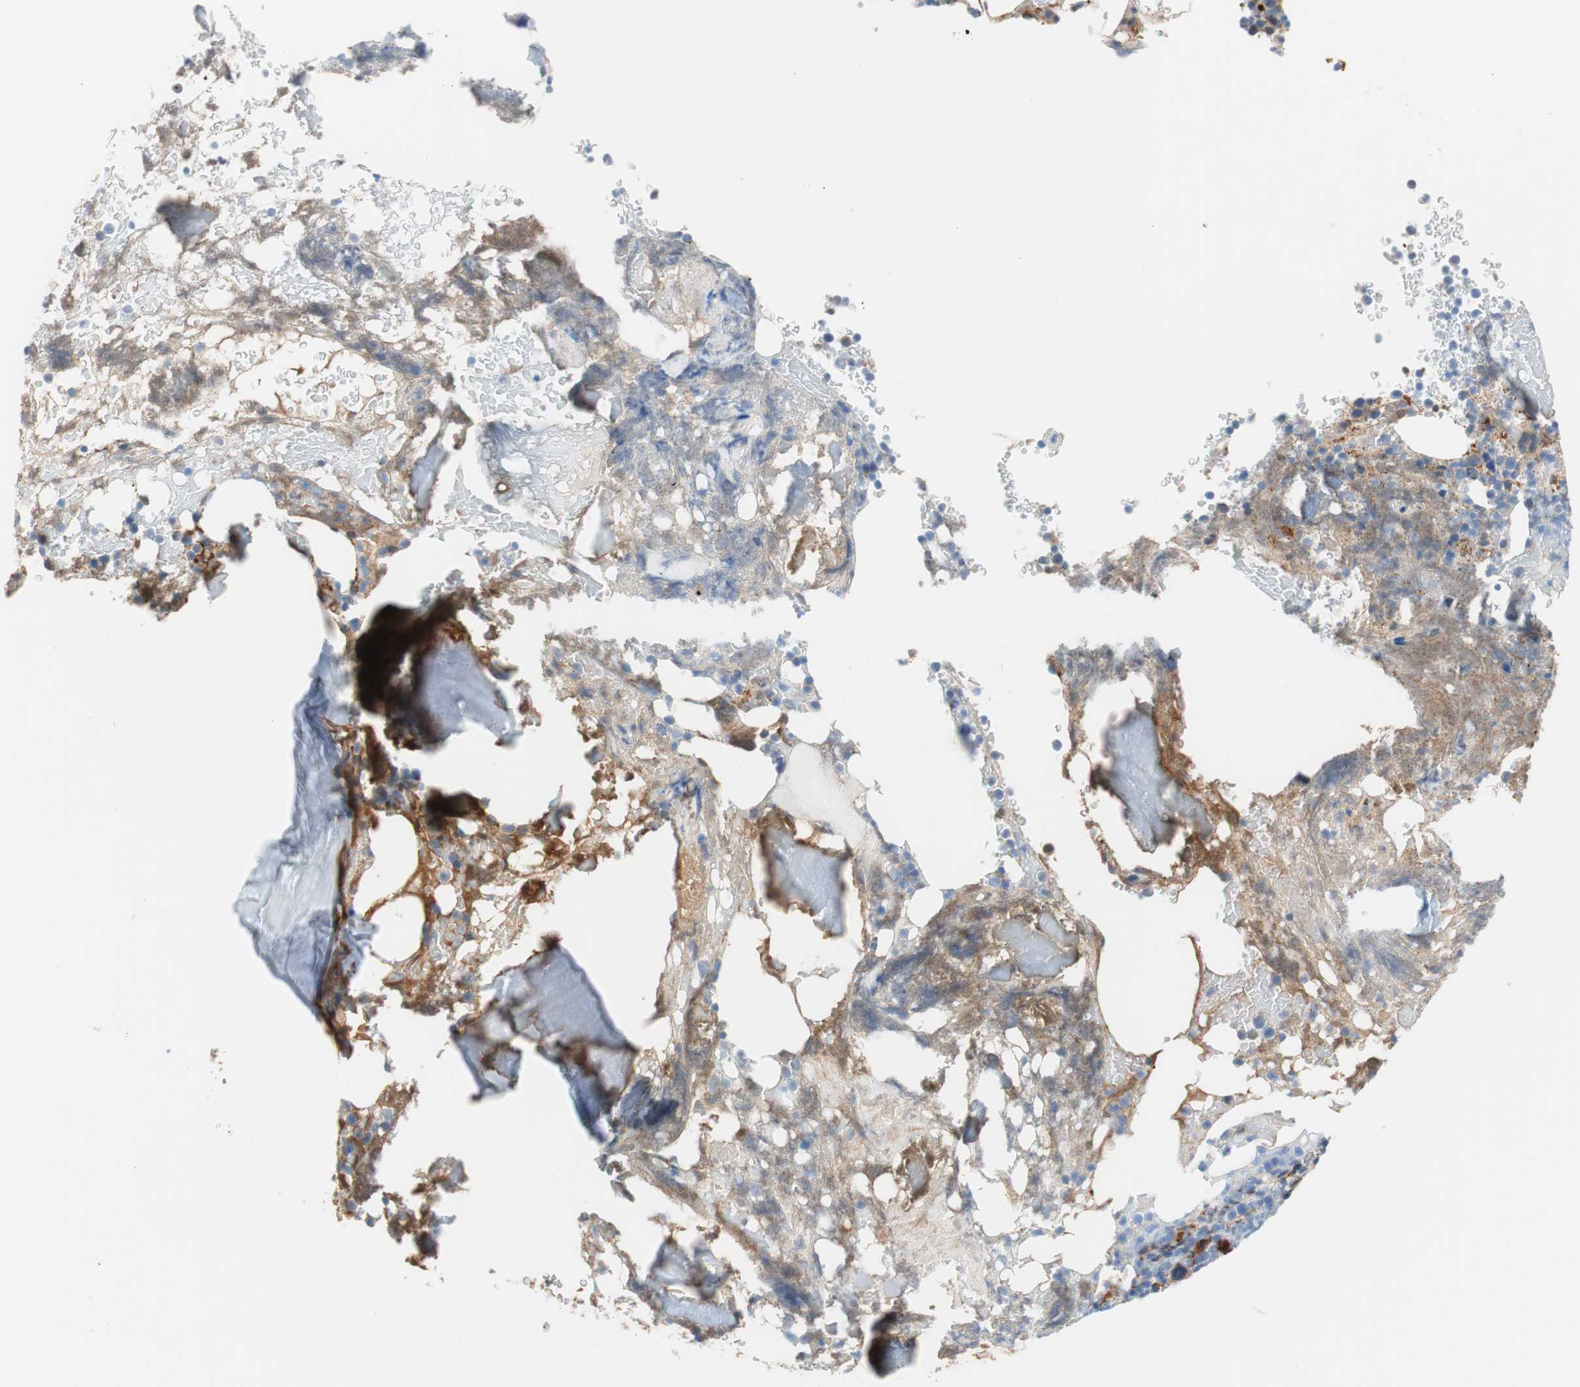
{"staining": {"intensity": "negative", "quantity": "none", "location": "none"}, "tissue": "bone marrow", "cell_type": "Hematopoietic cells", "image_type": "normal", "snomed": [{"axis": "morphology", "description": "Normal tissue, NOS"}, {"axis": "topography", "description": "Bone marrow"}], "caption": "High power microscopy micrograph of an IHC histopathology image of normal bone marrow, revealing no significant expression in hematopoietic cells. Nuclei are stained in blue.", "gene": "RBP4", "patient": {"sex": "female", "age": 66}}